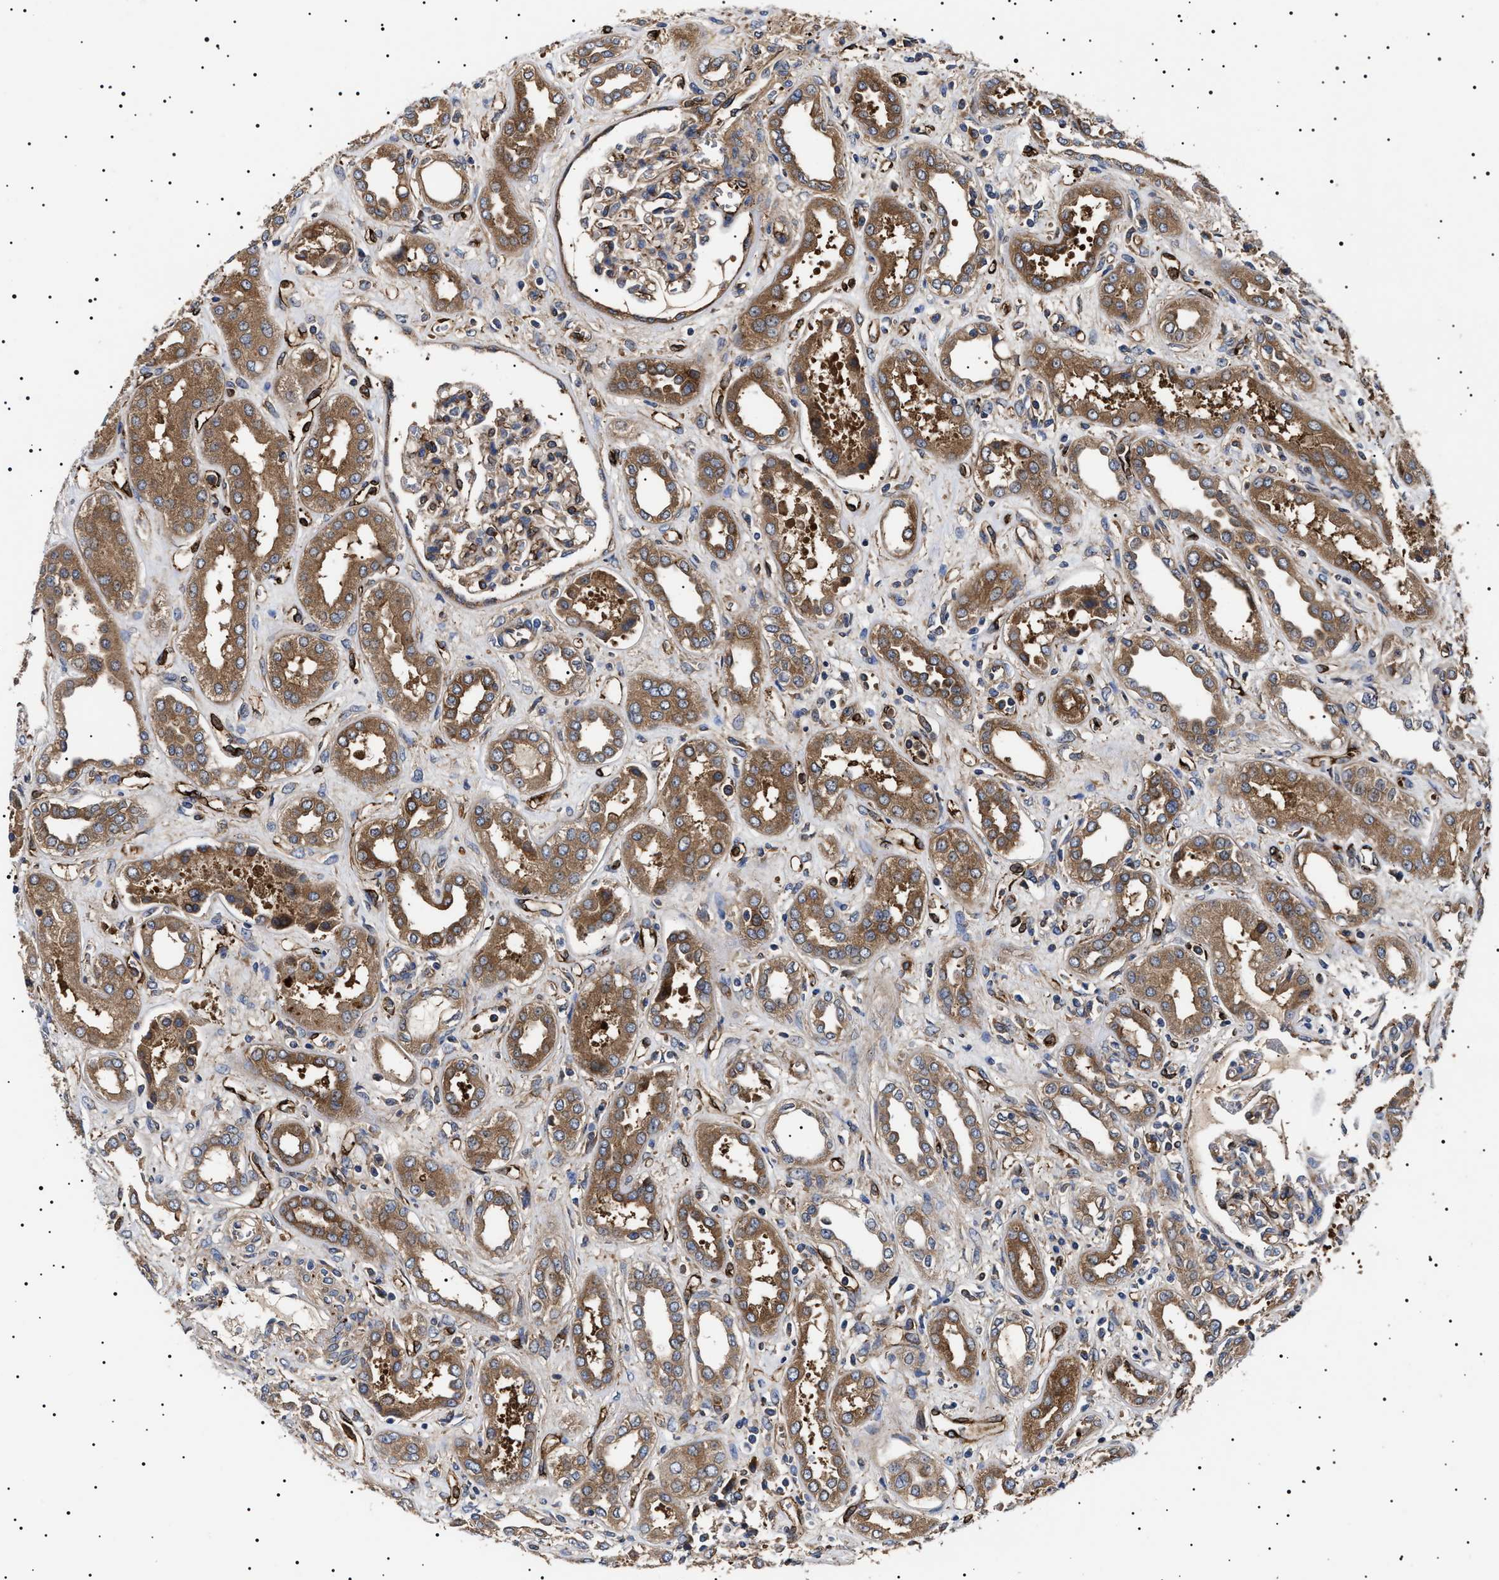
{"staining": {"intensity": "weak", "quantity": "25%-75%", "location": "cytoplasmic/membranous"}, "tissue": "kidney", "cell_type": "Cells in glomeruli", "image_type": "normal", "snomed": [{"axis": "morphology", "description": "Normal tissue, NOS"}, {"axis": "topography", "description": "Kidney"}], "caption": "Immunohistochemical staining of unremarkable human kidney reveals weak cytoplasmic/membranous protein staining in approximately 25%-75% of cells in glomeruli.", "gene": "TPP2", "patient": {"sex": "male", "age": 59}}